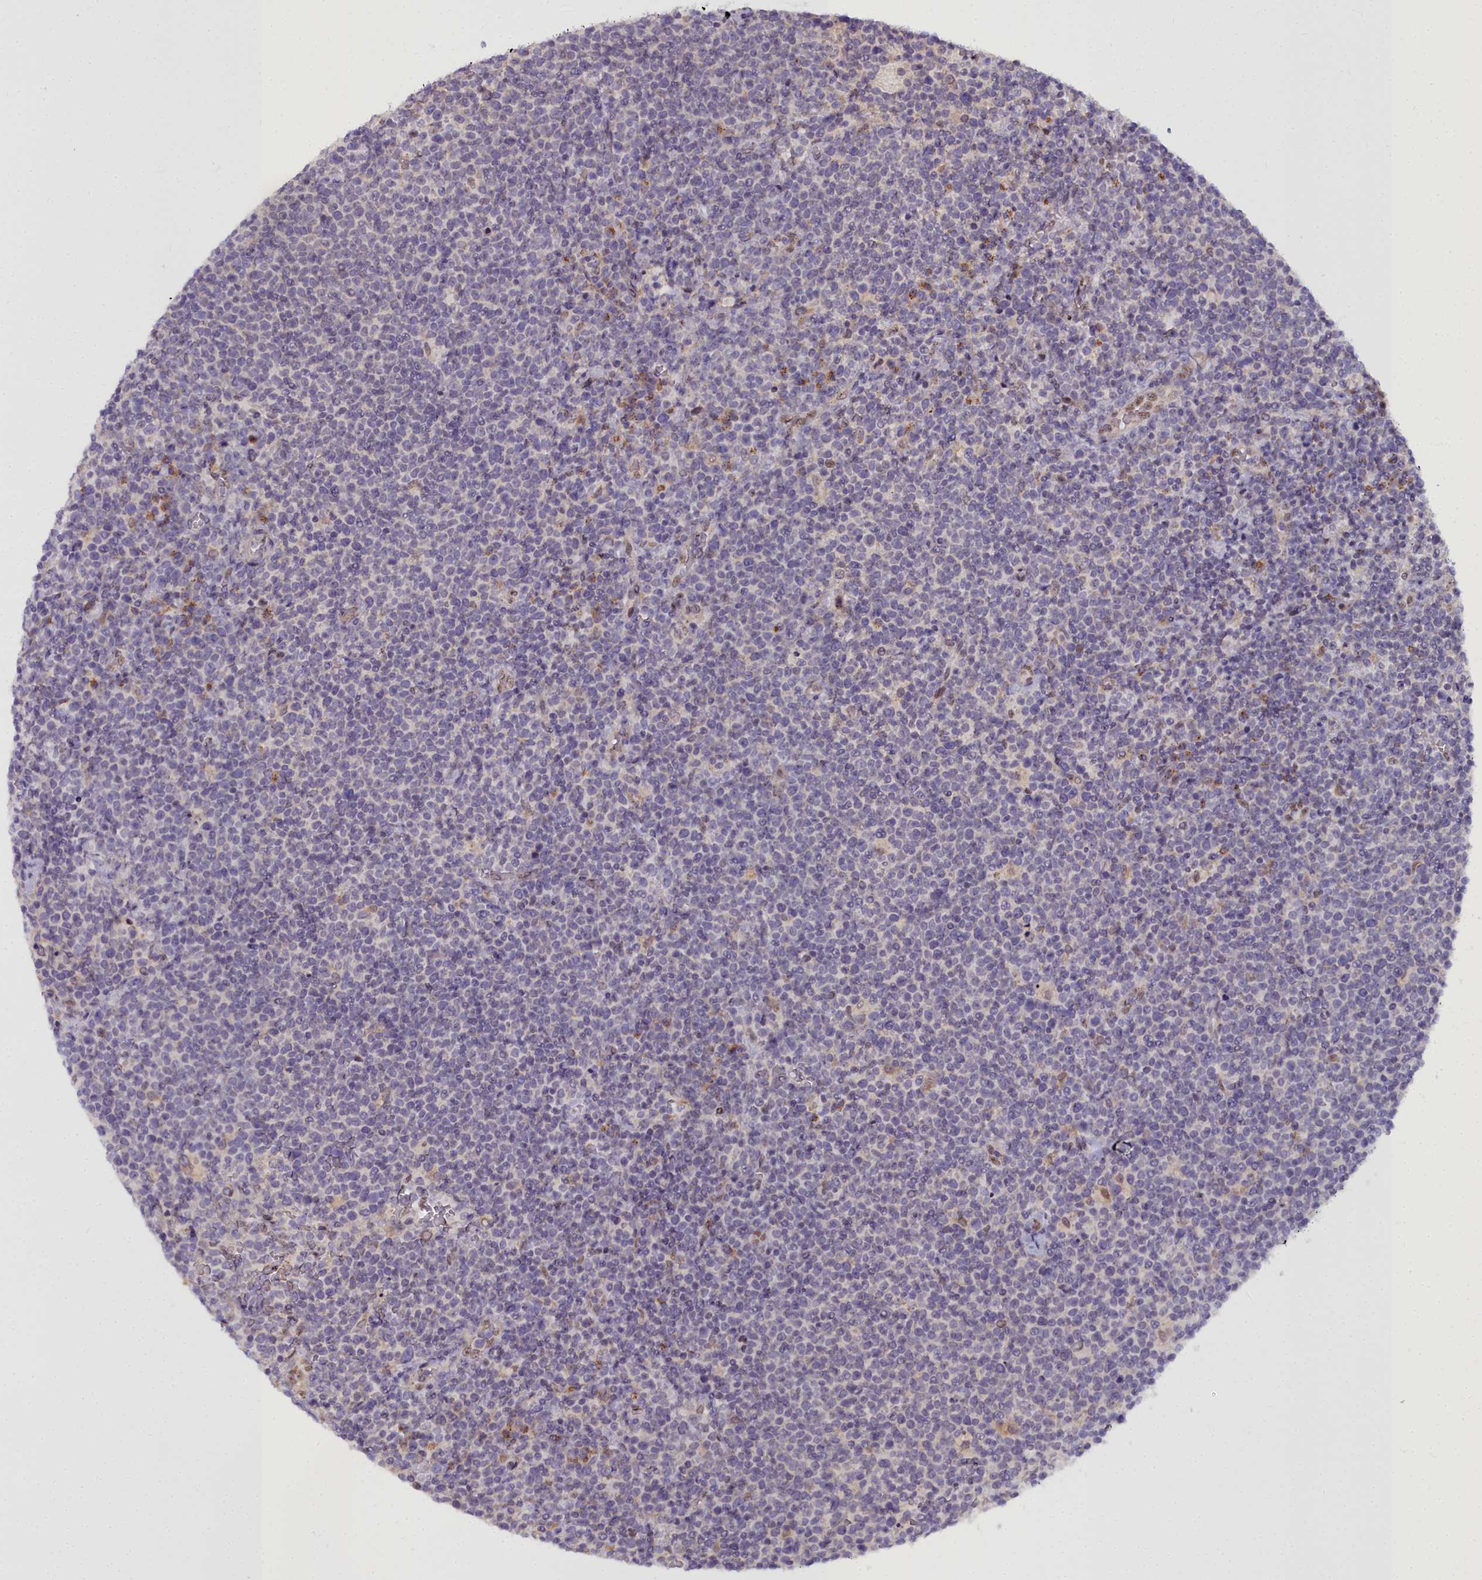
{"staining": {"intensity": "negative", "quantity": "none", "location": "none"}, "tissue": "lymphoma", "cell_type": "Tumor cells", "image_type": "cancer", "snomed": [{"axis": "morphology", "description": "Malignant lymphoma, non-Hodgkin's type, High grade"}, {"axis": "topography", "description": "Lymph node"}], "caption": "DAB immunohistochemical staining of lymphoma demonstrates no significant staining in tumor cells.", "gene": "WDPCP", "patient": {"sex": "male", "age": 61}}